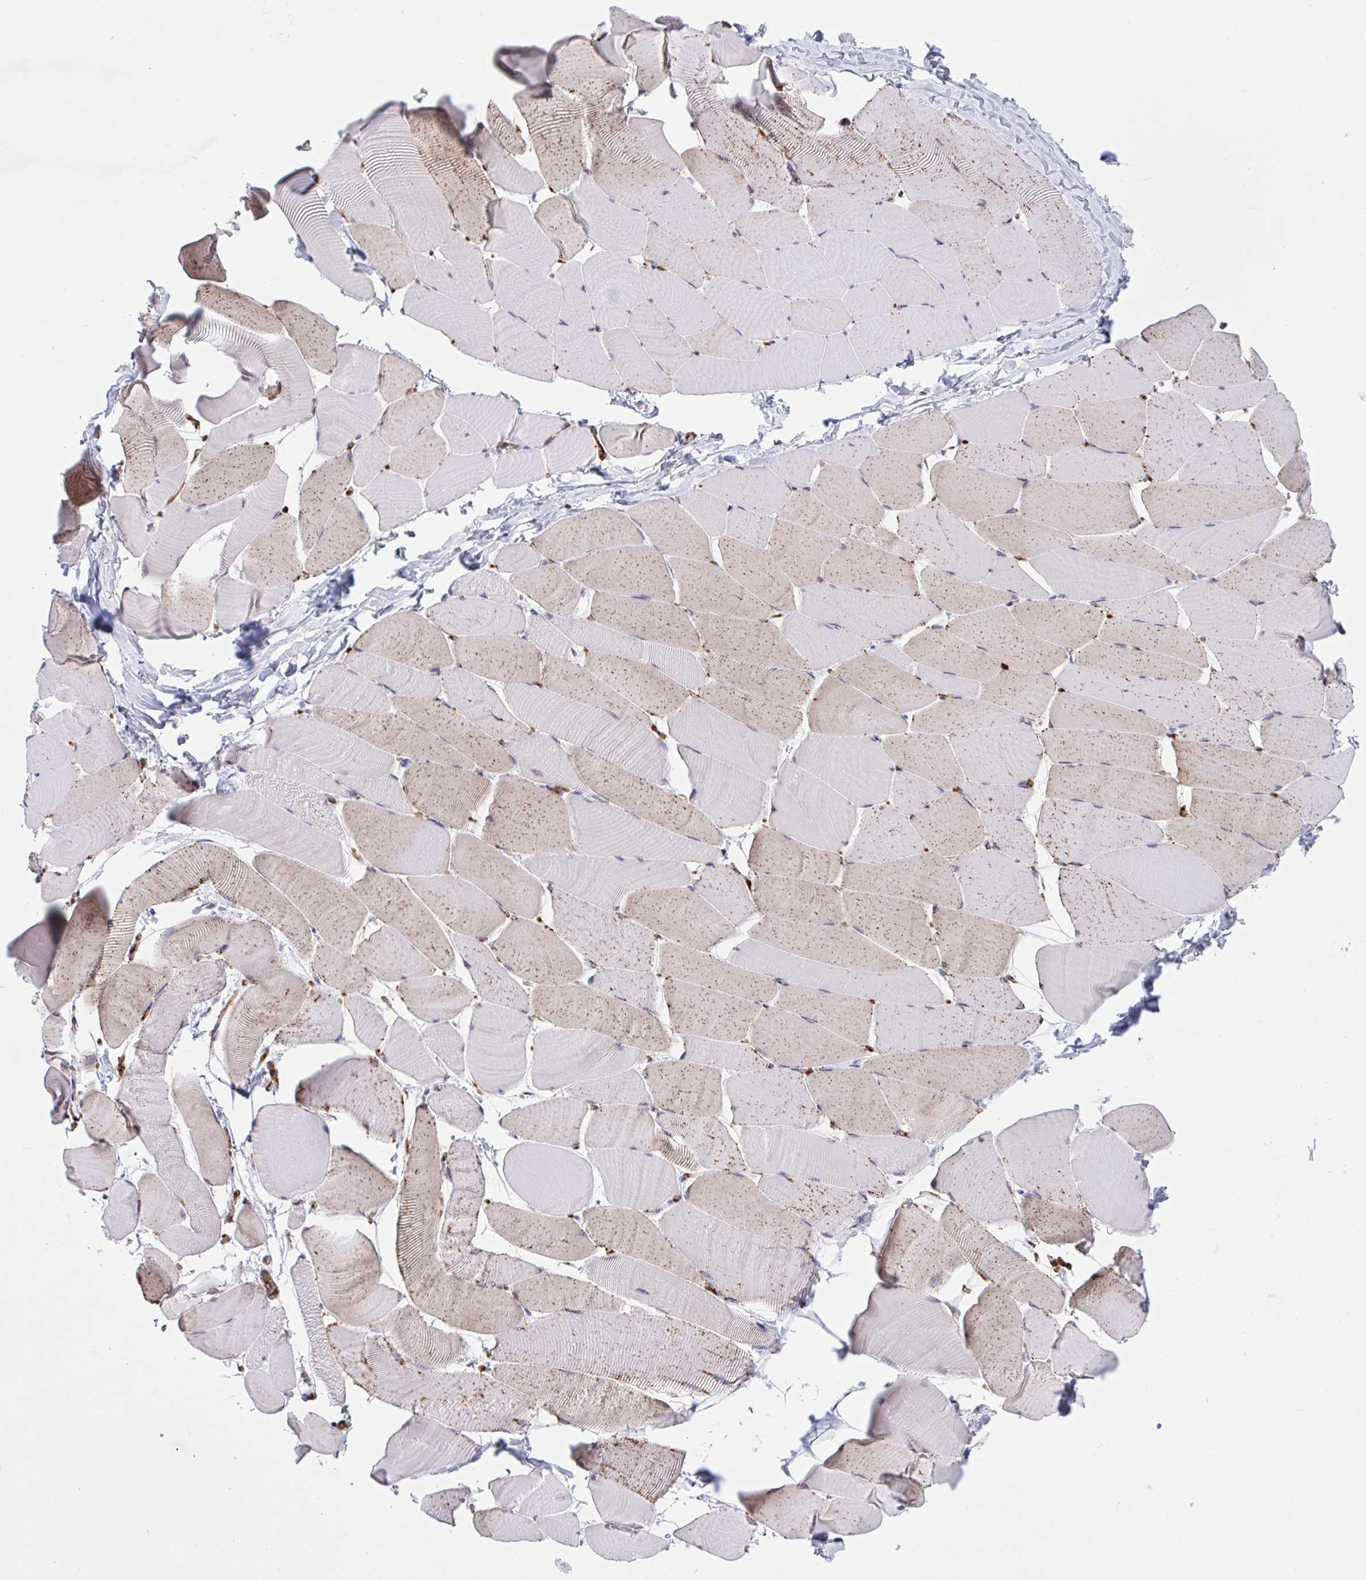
{"staining": {"intensity": "moderate", "quantity": "<25%", "location": "cytoplasmic/membranous"}, "tissue": "skeletal muscle", "cell_type": "Myocytes", "image_type": "normal", "snomed": [{"axis": "morphology", "description": "Normal tissue, NOS"}, {"axis": "topography", "description": "Skeletal muscle"}], "caption": "Immunohistochemical staining of benign skeletal muscle exhibits low levels of moderate cytoplasmic/membranous positivity in approximately <25% of myocytes. The staining was performed using DAB (3,3'-diaminobenzidine) to visualize the protein expression in brown, while the nuclei were stained in blue with hematoxylin (Magnification: 20x).", "gene": "EML1", "patient": {"sex": "male", "age": 25}}